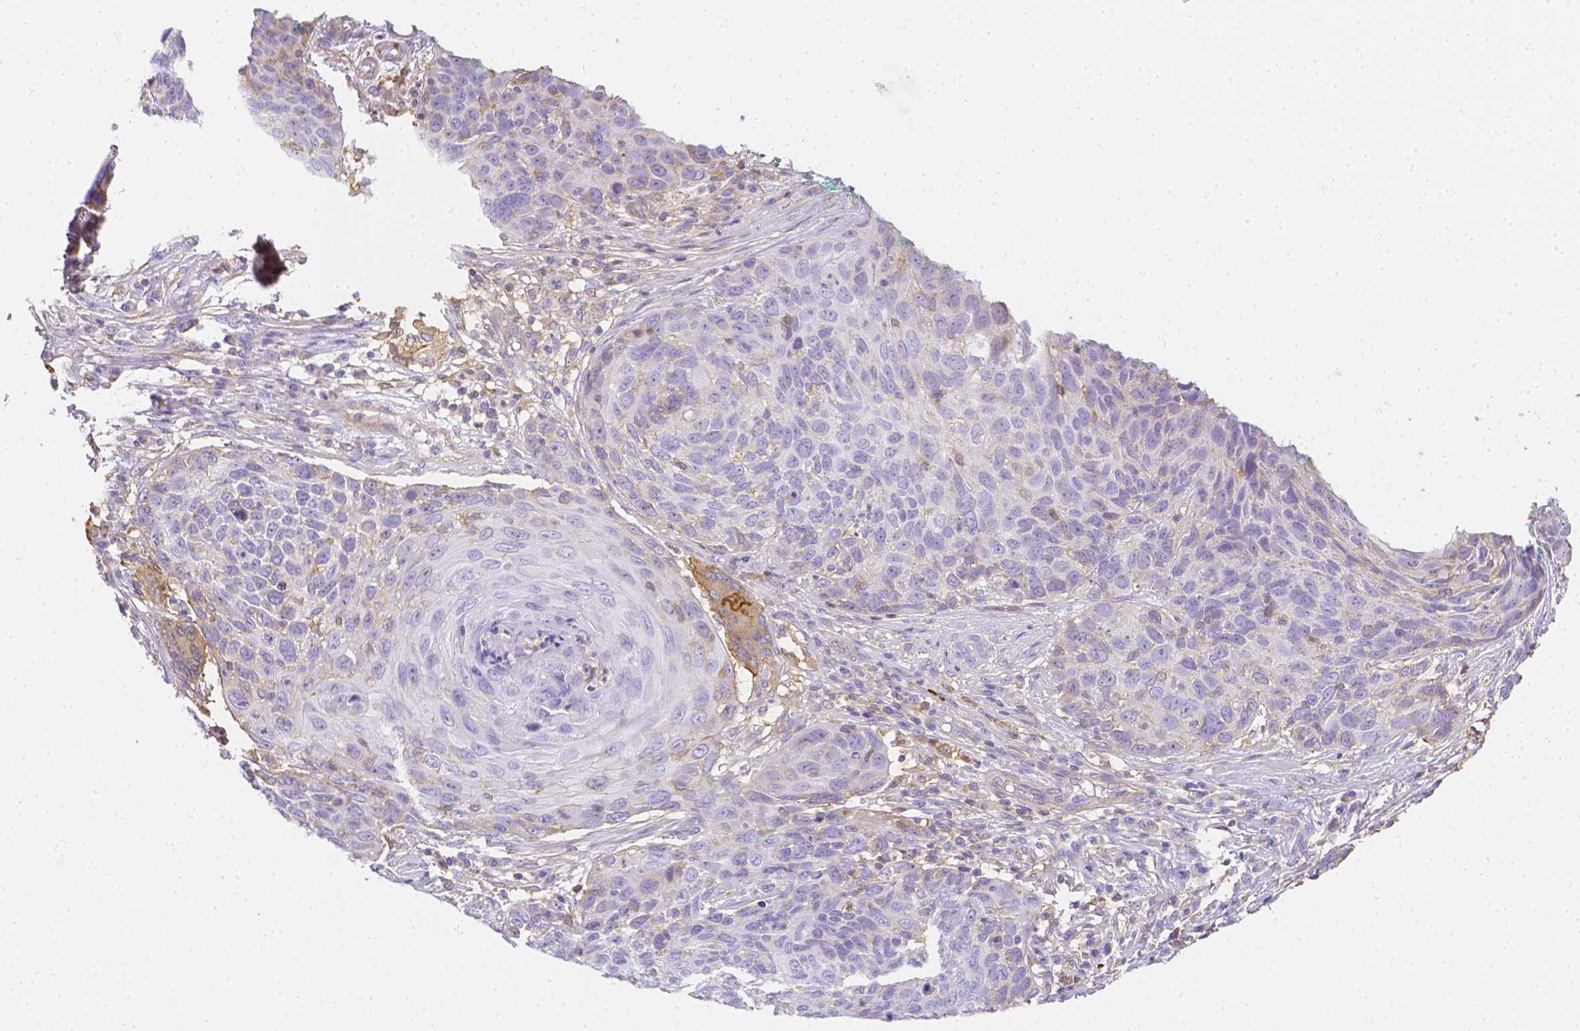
{"staining": {"intensity": "negative", "quantity": "none", "location": "none"}, "tissue": "skin cancer", "cell_type": "Tumor cells", "image_type": "cancer", "snomed": [{"axis": "morphology", "description": "Squamous cell carcinoma, NOS"}, {"axis": "topography", "description": "Skin"}], "caption": "Immunohistochemistry (IHC) histopathology image of neoplastic tissue: human skin squamous cell carcinoma stained with DAB displays no significant protein expression in tumor cells. (DAB immunohistochemistry (IHC) with hematoxylin counter stain).", "gene": "ASAH2", "patient": {"sex": "male", "age": 92}}